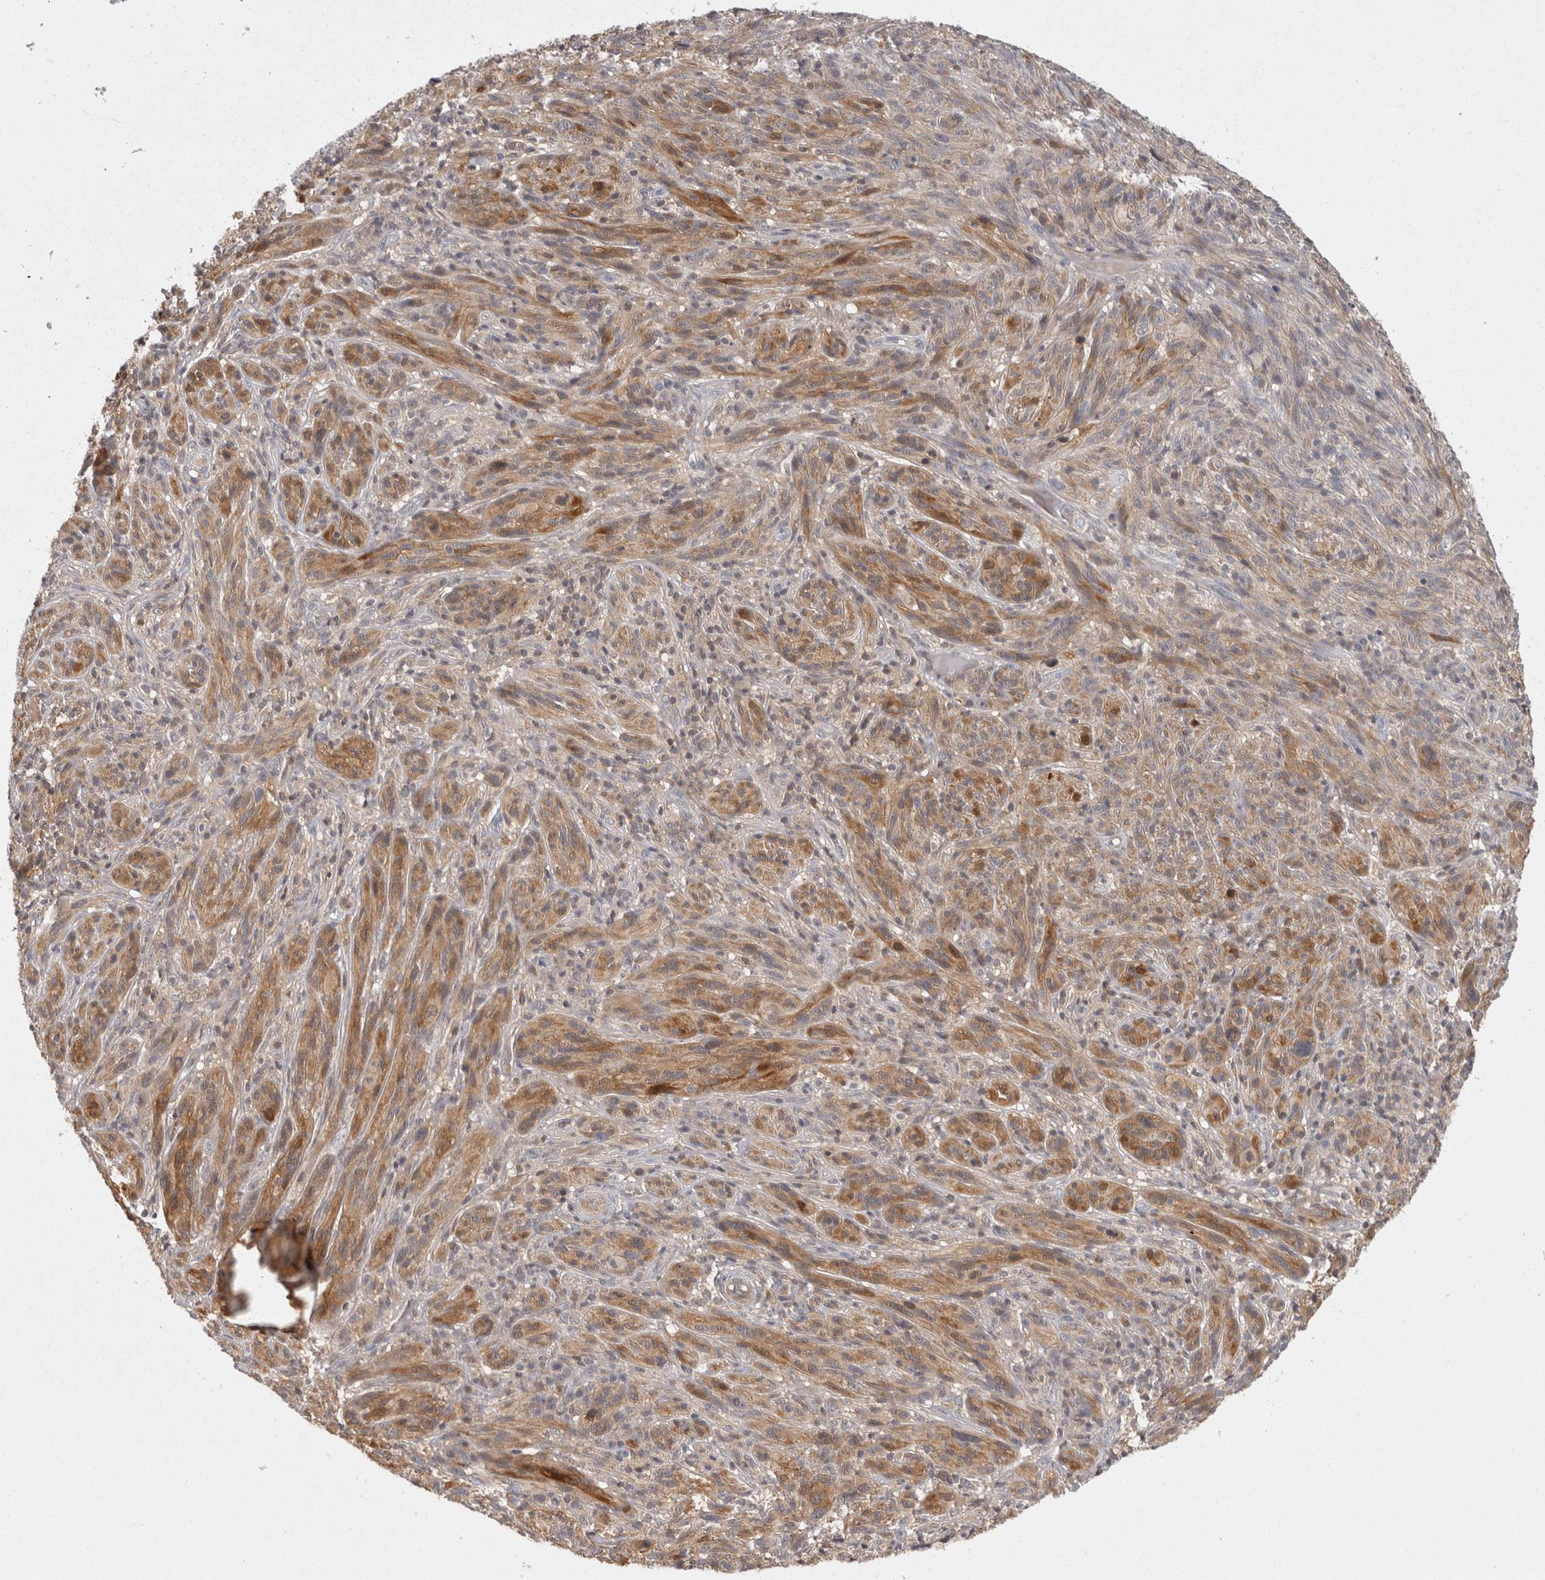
{"staining": {"intensity": "moderate", "quantity": ">75%", "location": "cytoplasmic/membranous"}, "tissue": "melanoma", "cell_type": "Tumor cells", "image_type": "cancer", "snomed": [{"axis": "morphology", "description": "Malignant melanoma, NOS"}, {"axis": "topography", "description": "Skin of head"}], "caption": "Malignant melanoma stained for a protein (brown) exhibits moderate cytoplasmic/membranous positive staining in about >75% of tumor cells.", "gene": "ACAT2", "patient": {"sex": "male", "age": 96}}